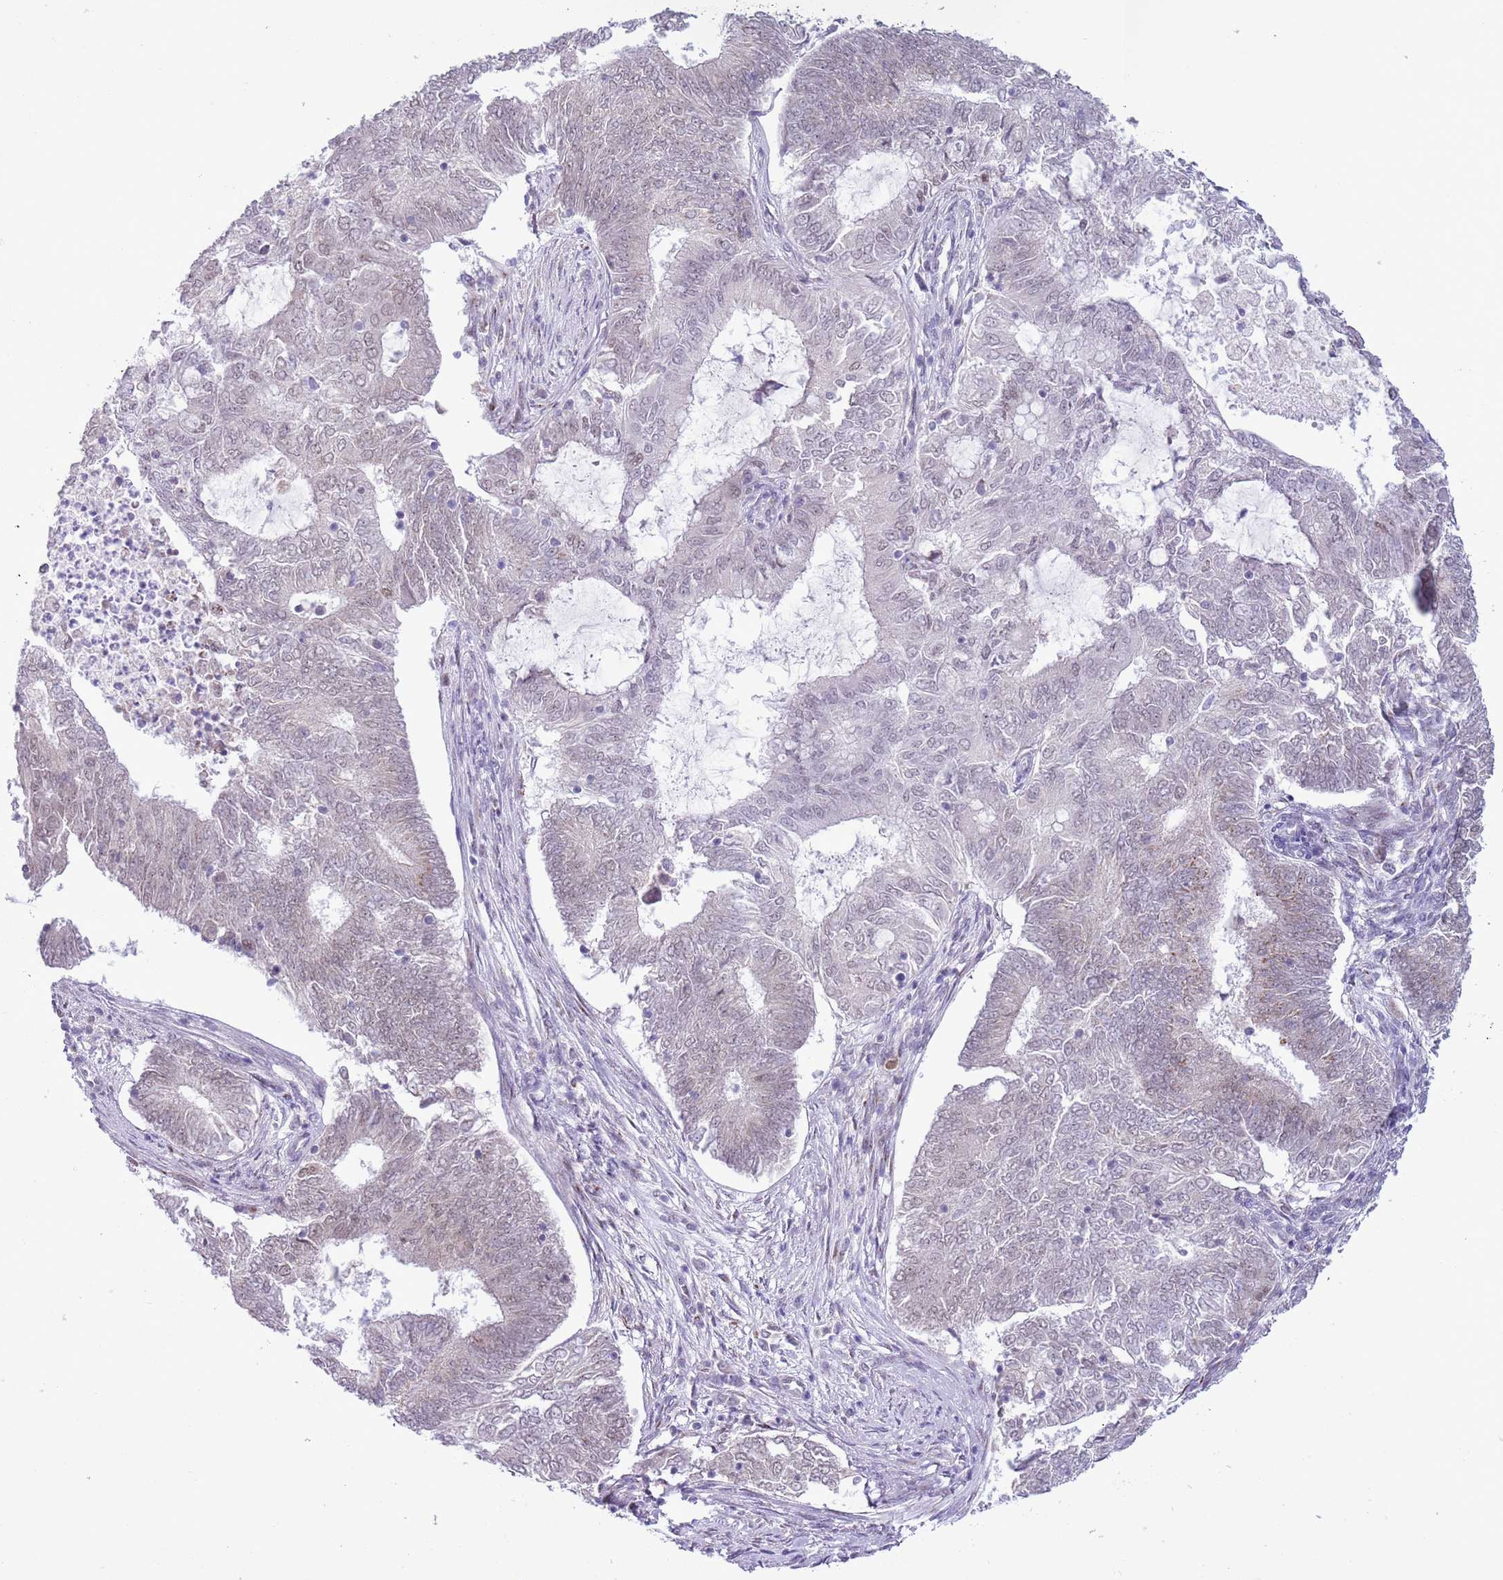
{"staining": {"intensity": "weak", "quantity": "25%-75%", "location": "nuclear"}, "tissue": "endometrial cancer", "cell_type": "Tumor cells", "image_type": "cancer", "snomed": [{"axis": "morphology", "description": "Adenocarcinoma, NOS"}, {"axis": "topography", "description": "Endometrium"}], "caption": "IHC histopathology image of human endometrial cancer (adenocarcinoma) stained for a protein (brown), which exhibits low levels of weak nuclear expression in approximately 25%-75% of tumor cells.", "gene": "ZNF576", "patient": {"sex": "female", "age": 62}}